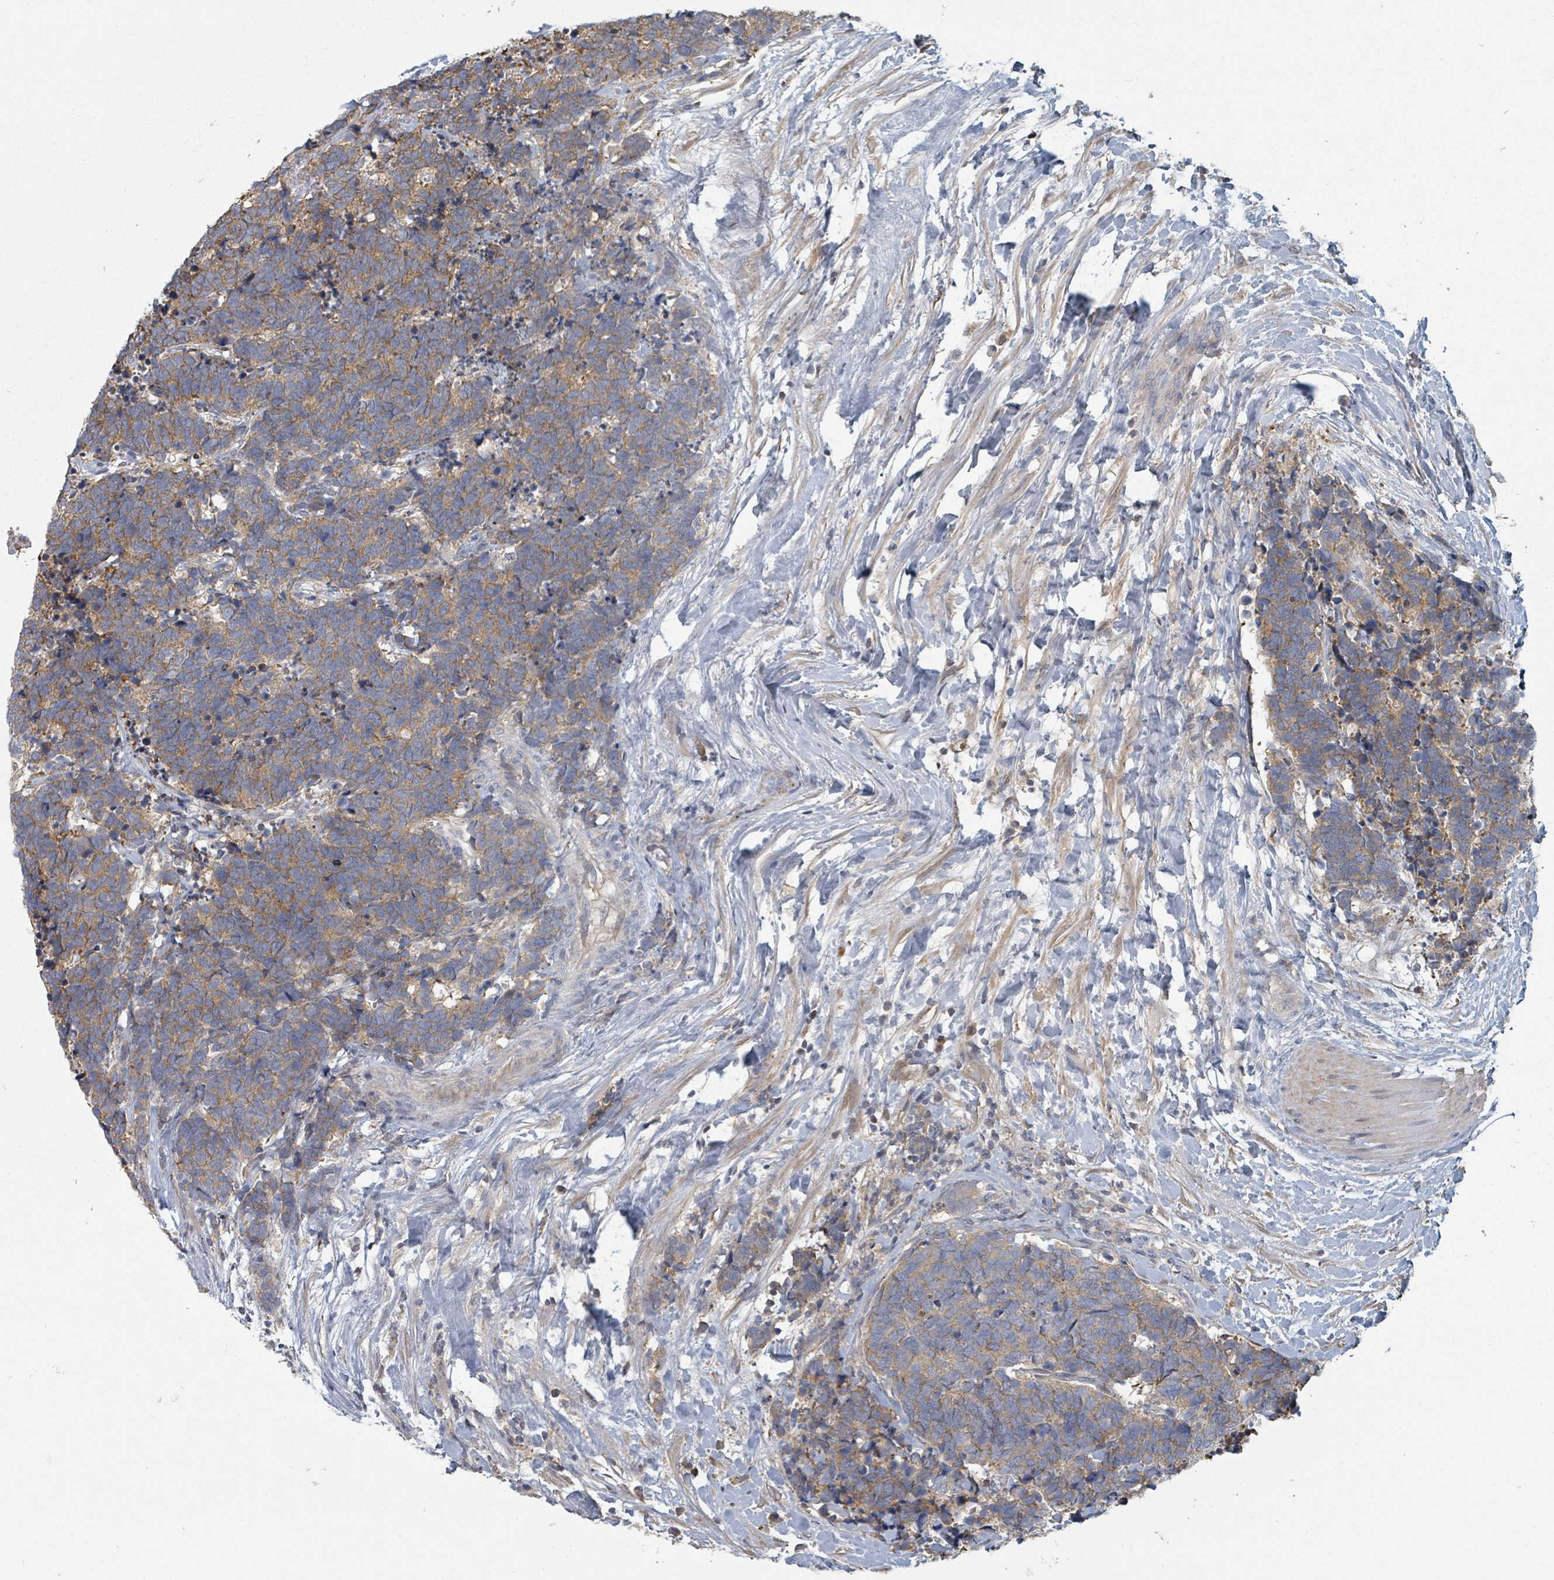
{"staining": {"intensity": "moderate", "quantity": ">75%", "location": "cytoplasmic/membranous"}, "tissue": "carcinoid", "cell_type": "Tumor cells", "image_type": "cancer", "snomed": [{"axis": "morphology", "description": "Carcinoma, NOS"}, {"axis": "morphology", "description": "Carcinoid, malignant, NOS"}, {"axis": "topography", "description": "Prostate"}], "caption": "High-power microscopy captured an immunohistochemistry (IHC) image of carcinoid (malignant), revealing moderate cytoplasmic/membranous positivity in approximately >75% of tumor cells. The staining is performed using DAB brown chromogen to label protein expression. The nuclei are counter-stained blue using hematoxylin.", "gene": "GABBR1", "patient": {"sex": "male", "age": 57}}